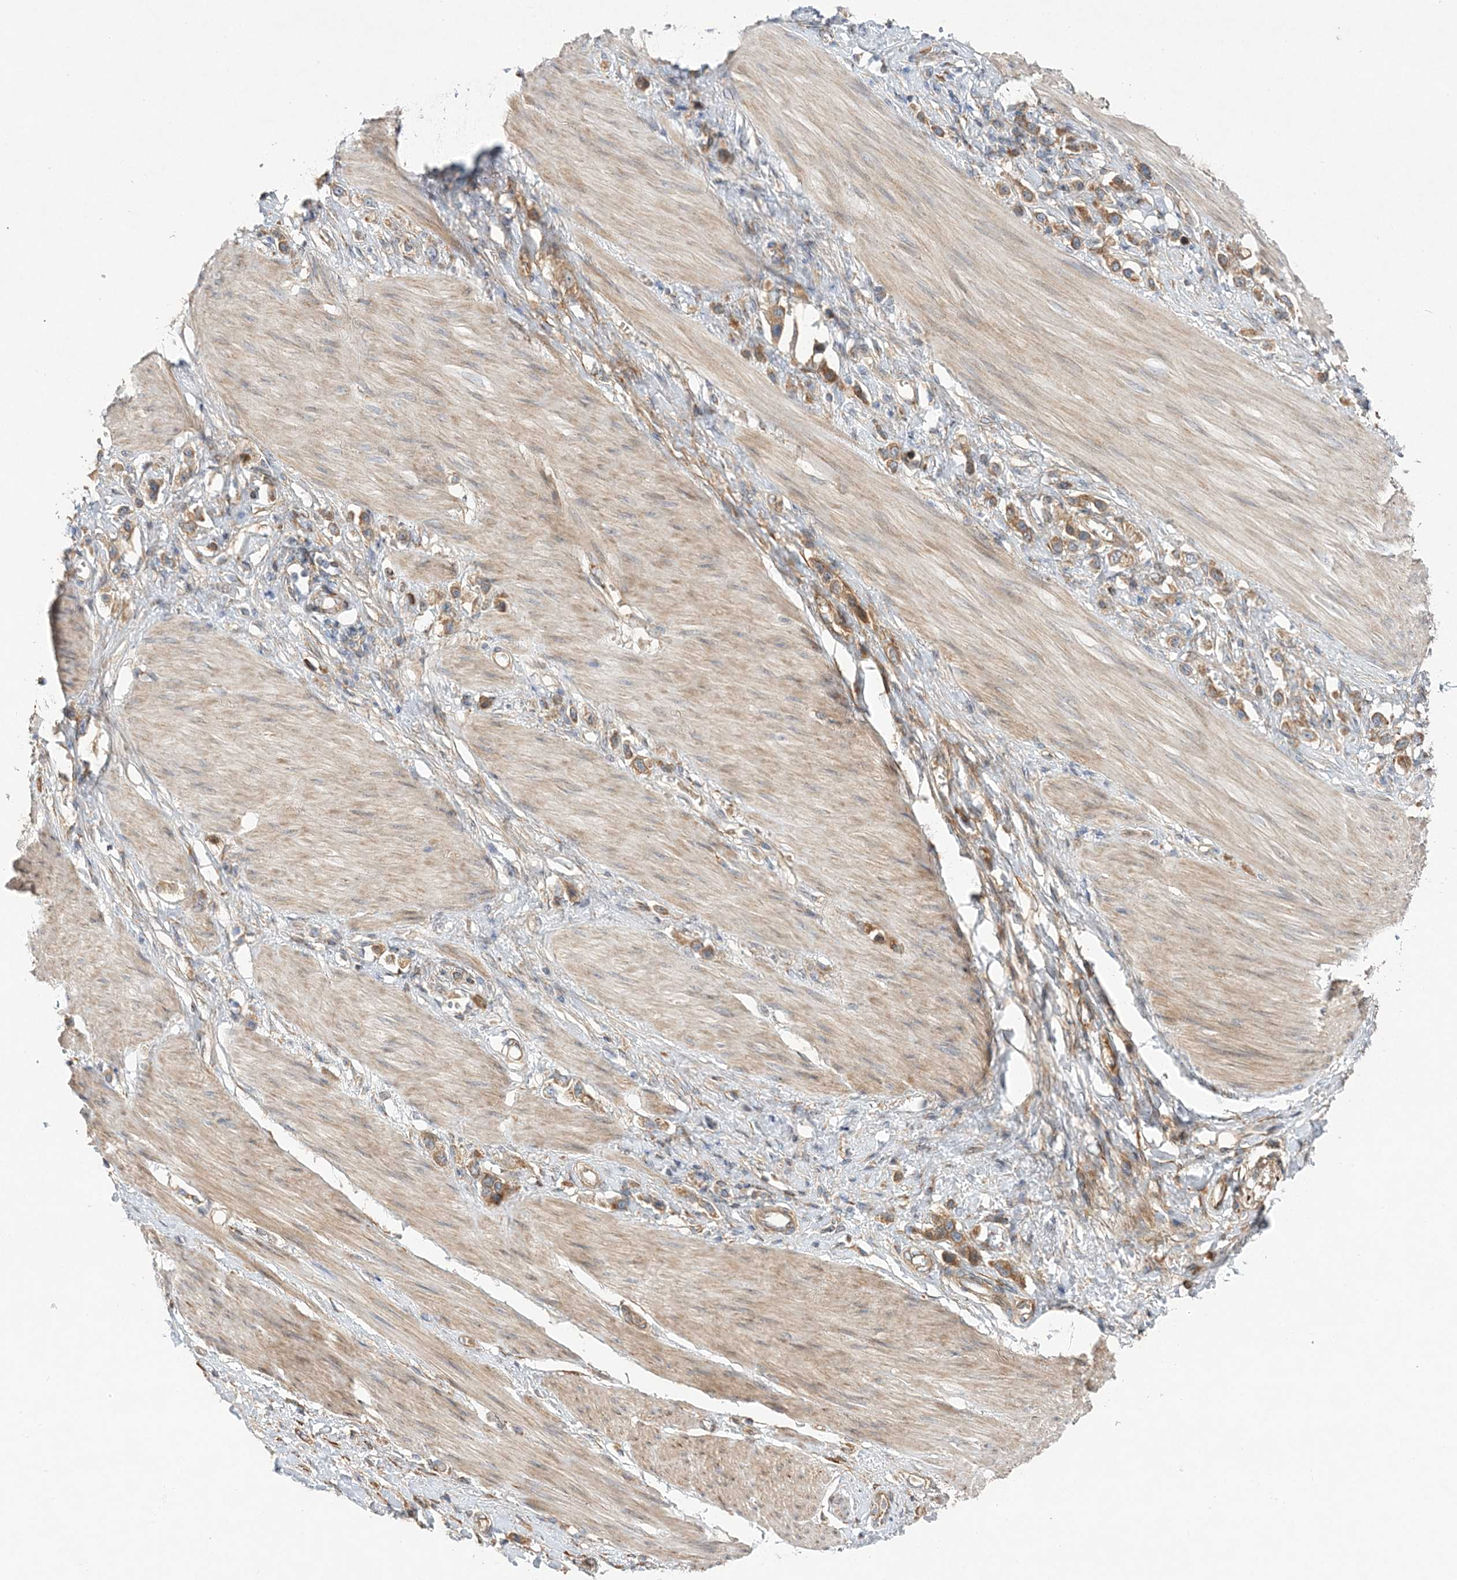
{"staining": {"intensity": "moderate", "quantity": ">75%", "location": "cytoplasmic/membranous"}, "tissue": "stomach cancer", "cell_type": "Tumor cells", "image_type": "cancer", "snomed": [{"axis": "morphology", "description": "Adenocarcinoma, NOS"}, {"axis": "topography", "description": "Stomach"}], "caption": "Immunohistochemical staining of stomach cancer exhibits moderate cytoplasmic/membranous protein expression in approximately >75% of tumor cells.", "gene": "ZFYVE16", "patient": {"sex": "female", "age": 65}}